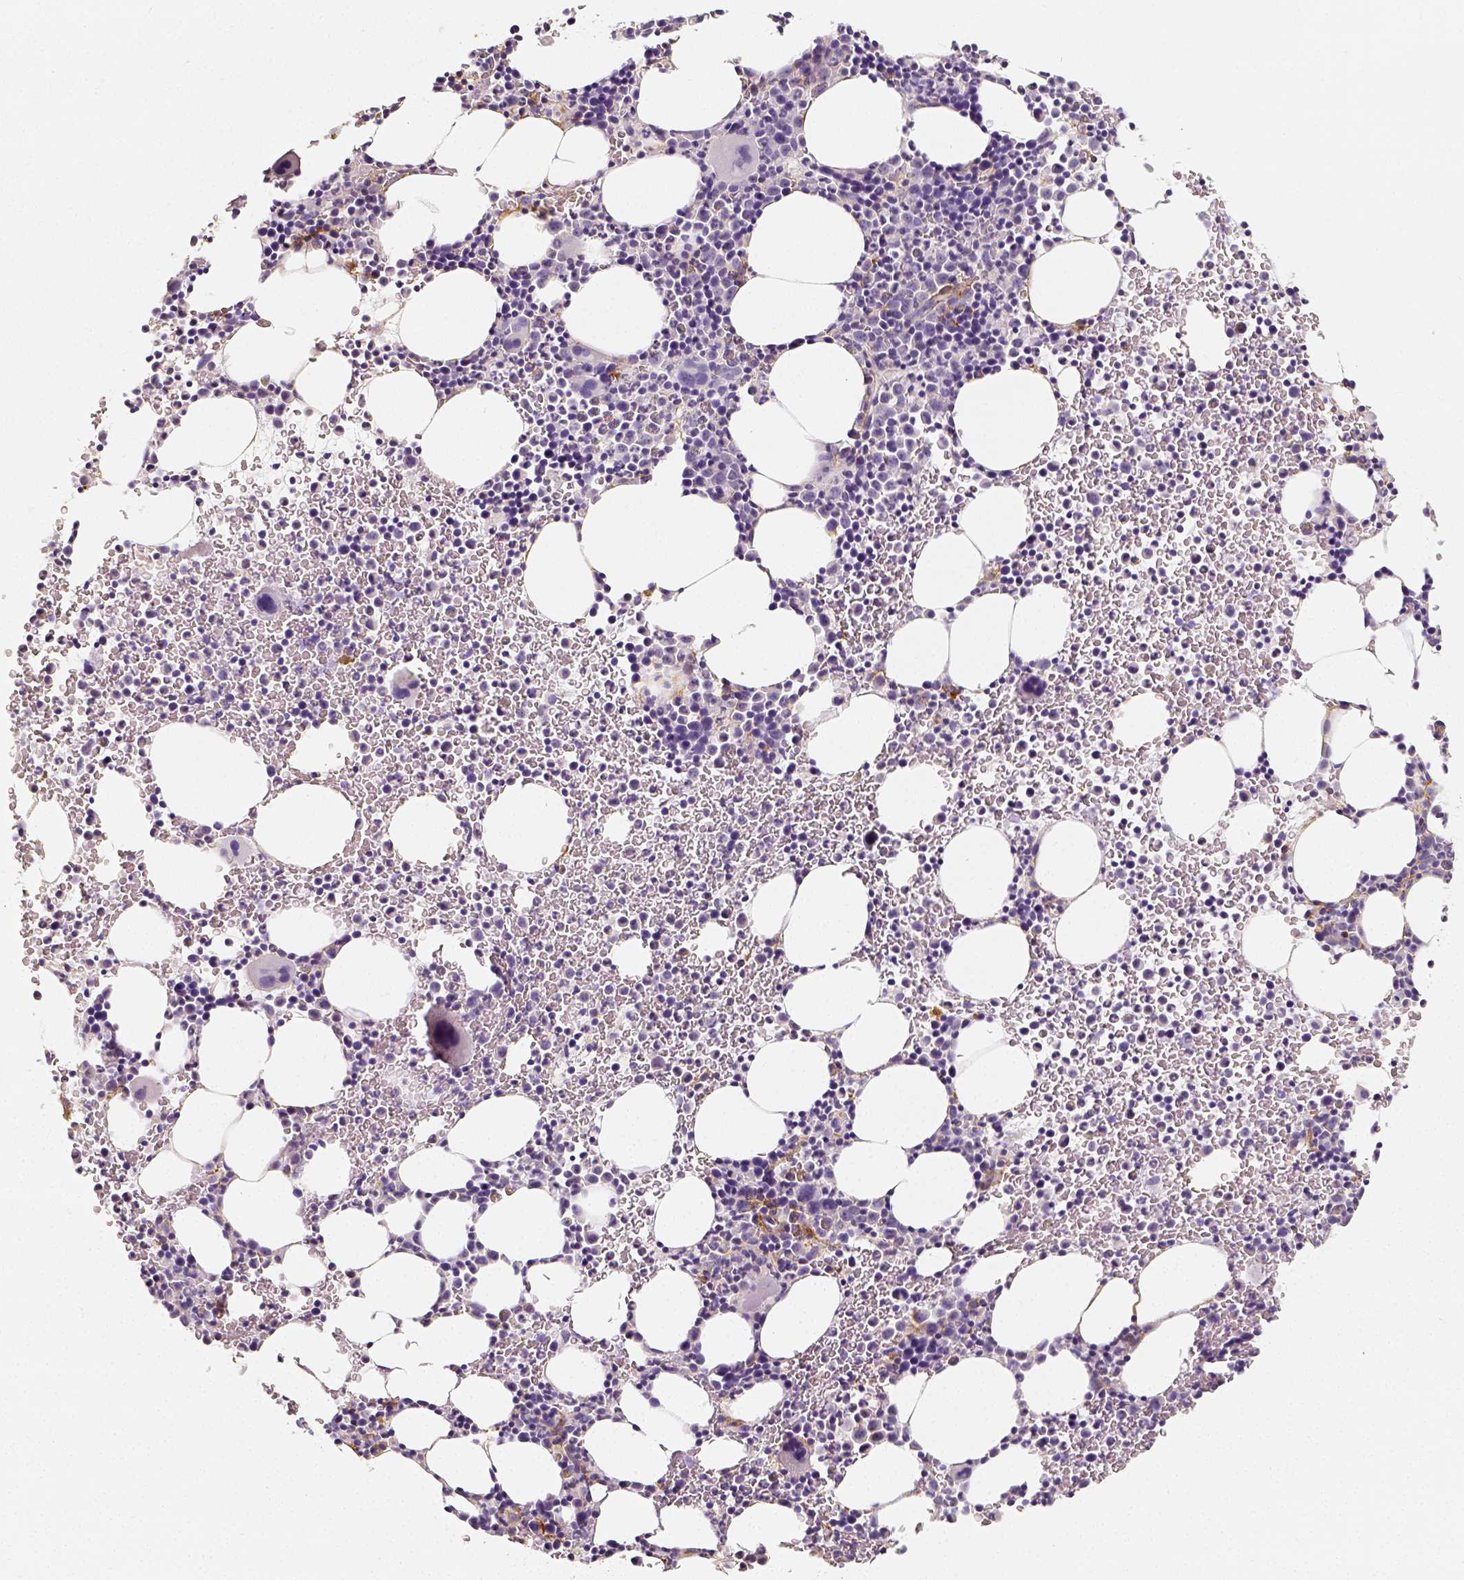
{"staining": {"intensity": "negative", "quantity": "none", "location": "none"}, "tissue": "bone marrow", "cell_type": "Hematopoietic cells", "image_type": "normal", "snomed": [{"axis": "morphology", "description": "Normal tissue, NOS"}, {"axis": "topography", "description": "Bone marrow"}], "caption": "An IHC histopathology image of benign bone marrow is shown. There is no staining in hematopoietic cells of bone marrow. Brightfield microscopy of immunohistochemistry stained with DAB (brown) and hematoxylin (blue), captured at high magnification.", "gene": "THY1", "patient": {"sex": "male", "age": 58}}